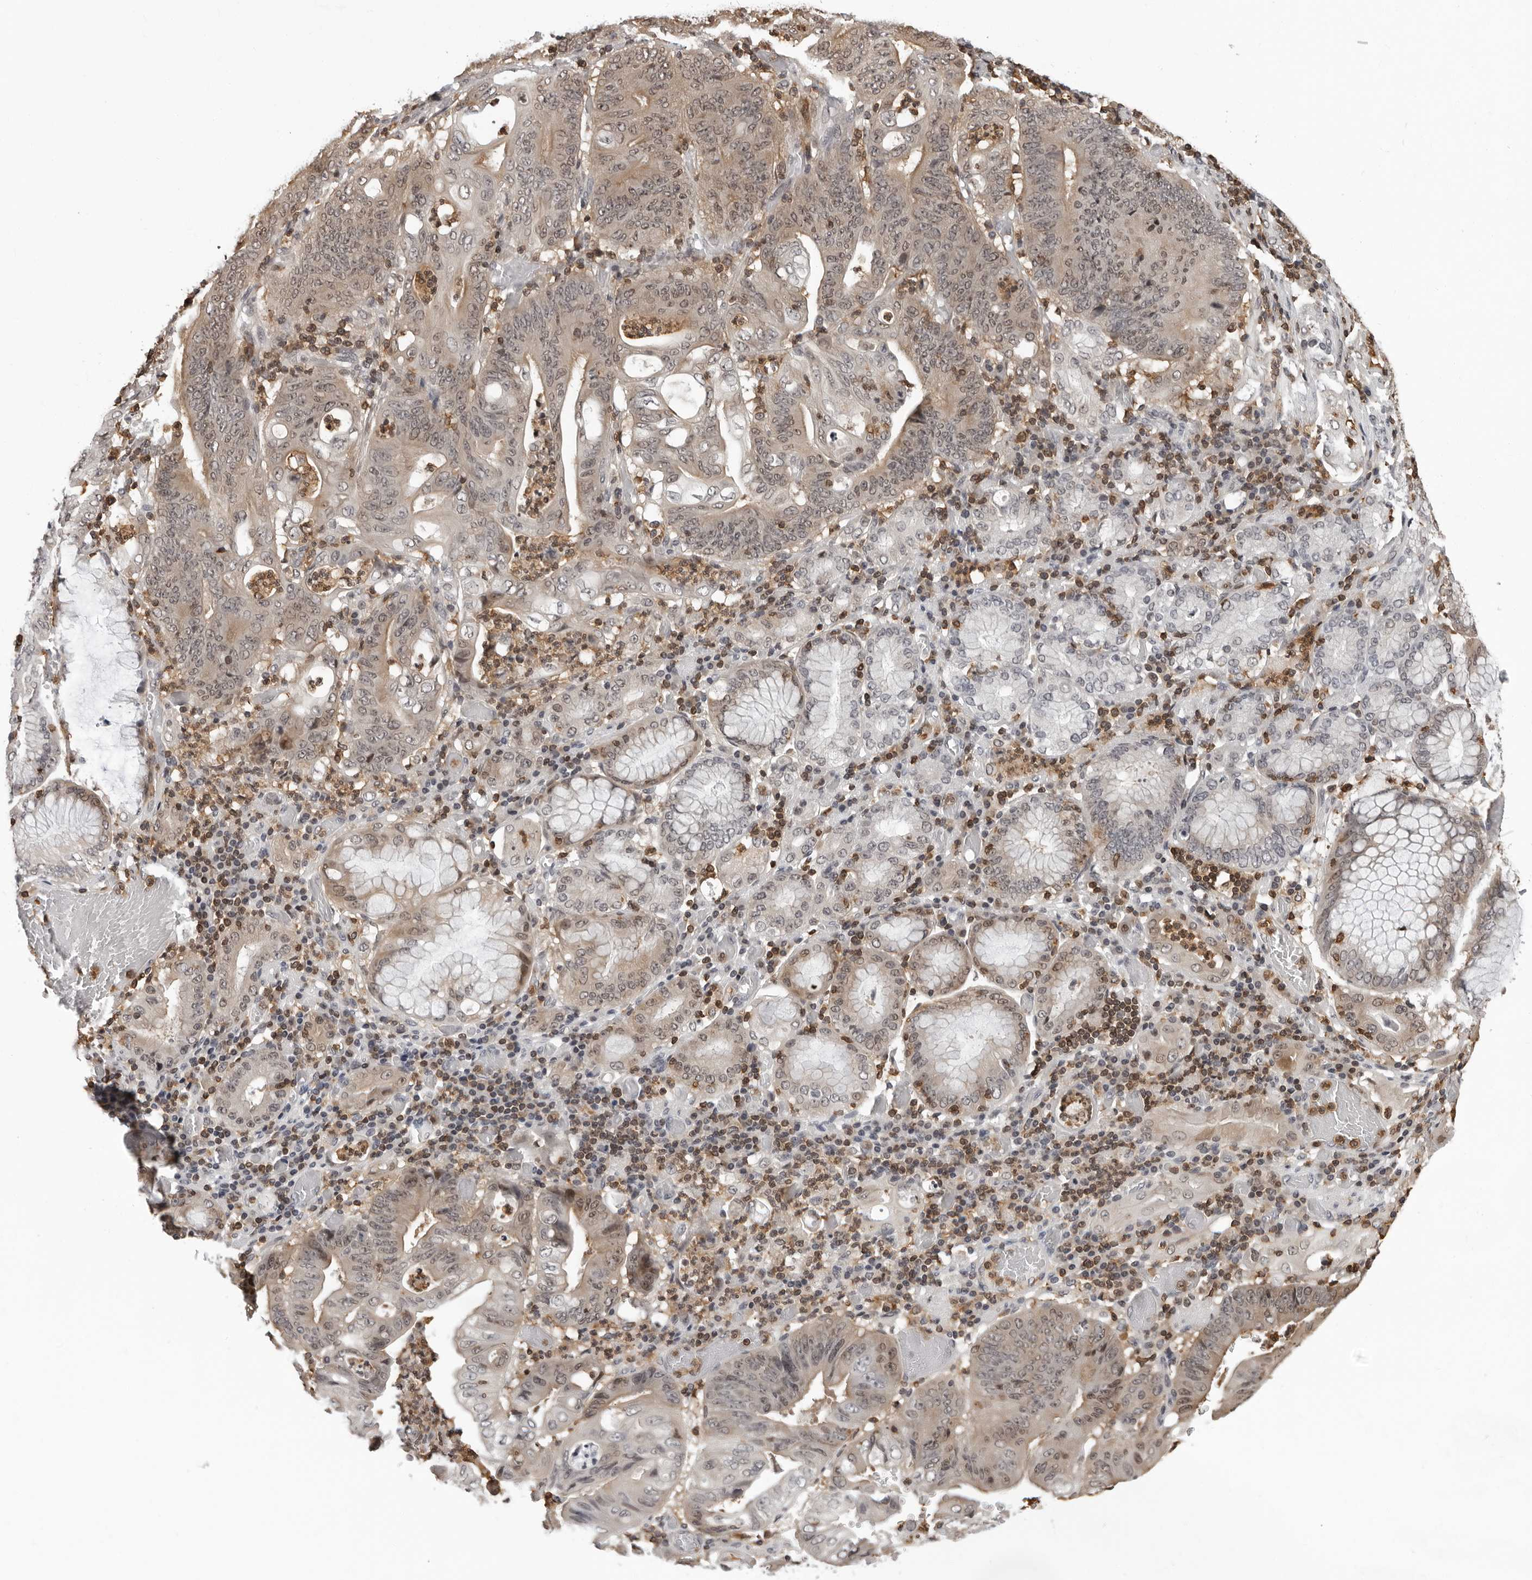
{"staining": {"intensity": "weak", "quantity": ">75%", "location": "cytoplasmic/membranous,nuclear"}, "tissue": "stomach cancer", "cell_type": "Tumor cells", "image_type": "cancer", "snomed": [{"axis": "morphology", "description": "Adenocarcinoma, NOS"}, {"axis": "topography", "description": "Stomach"}], "caption": "Immunohistochemistry (IHC) micrograph of neoplastic tissue: stomach adenocarcinoma stained using immunohistochemistry exhibits low levels of weak protein expression localized specifically in the cytoplasmic/membranous and nuclear of tumor cells, appearing as a cytoplasmic/membranous and nuclear brown color.", "gene": "HSPH1", "patient": {"sex": "female", "age": 73}}